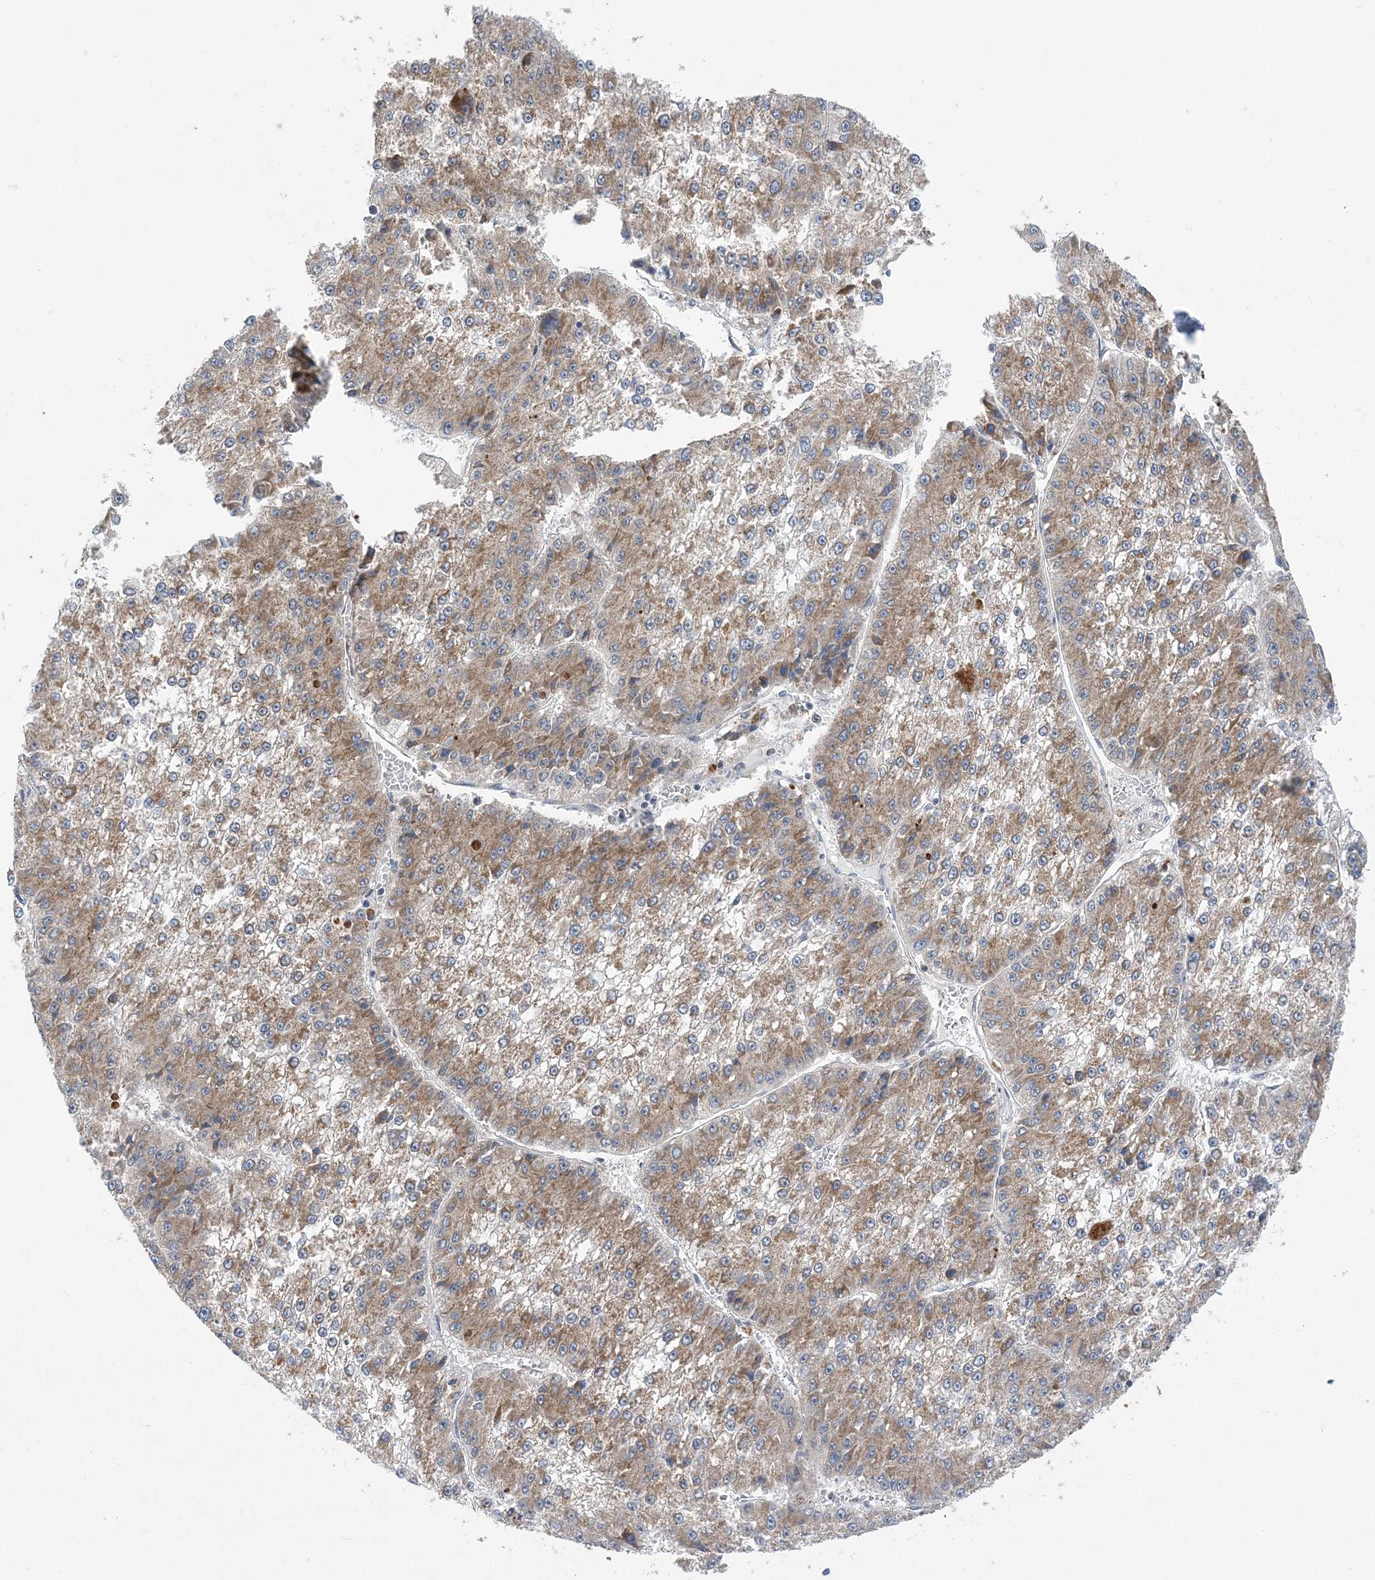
{"staining": {"intensity": "moderate", "quantity": ">75%", "location": "cytoplasmic/membranous"}, "tissue": "liver cancer", "cell_type": "Tumor cells", "image_type": "cancer", "snomed": [{"axis": "morphology", "description": "Carcinoma, Hepatocellular, NOS"}, {"axis": "topography", "description": "Liver"}], "caption": "An immunohistochemistry micrograph of neoplastic tissue is shown. Protein staining in brown labels moderate cytoplasmic/membranous positivity in liver hepatocellular carcinoma within tumor cells.", "gene": "COPE", "patient": {"sex": "female", "age": 73}}